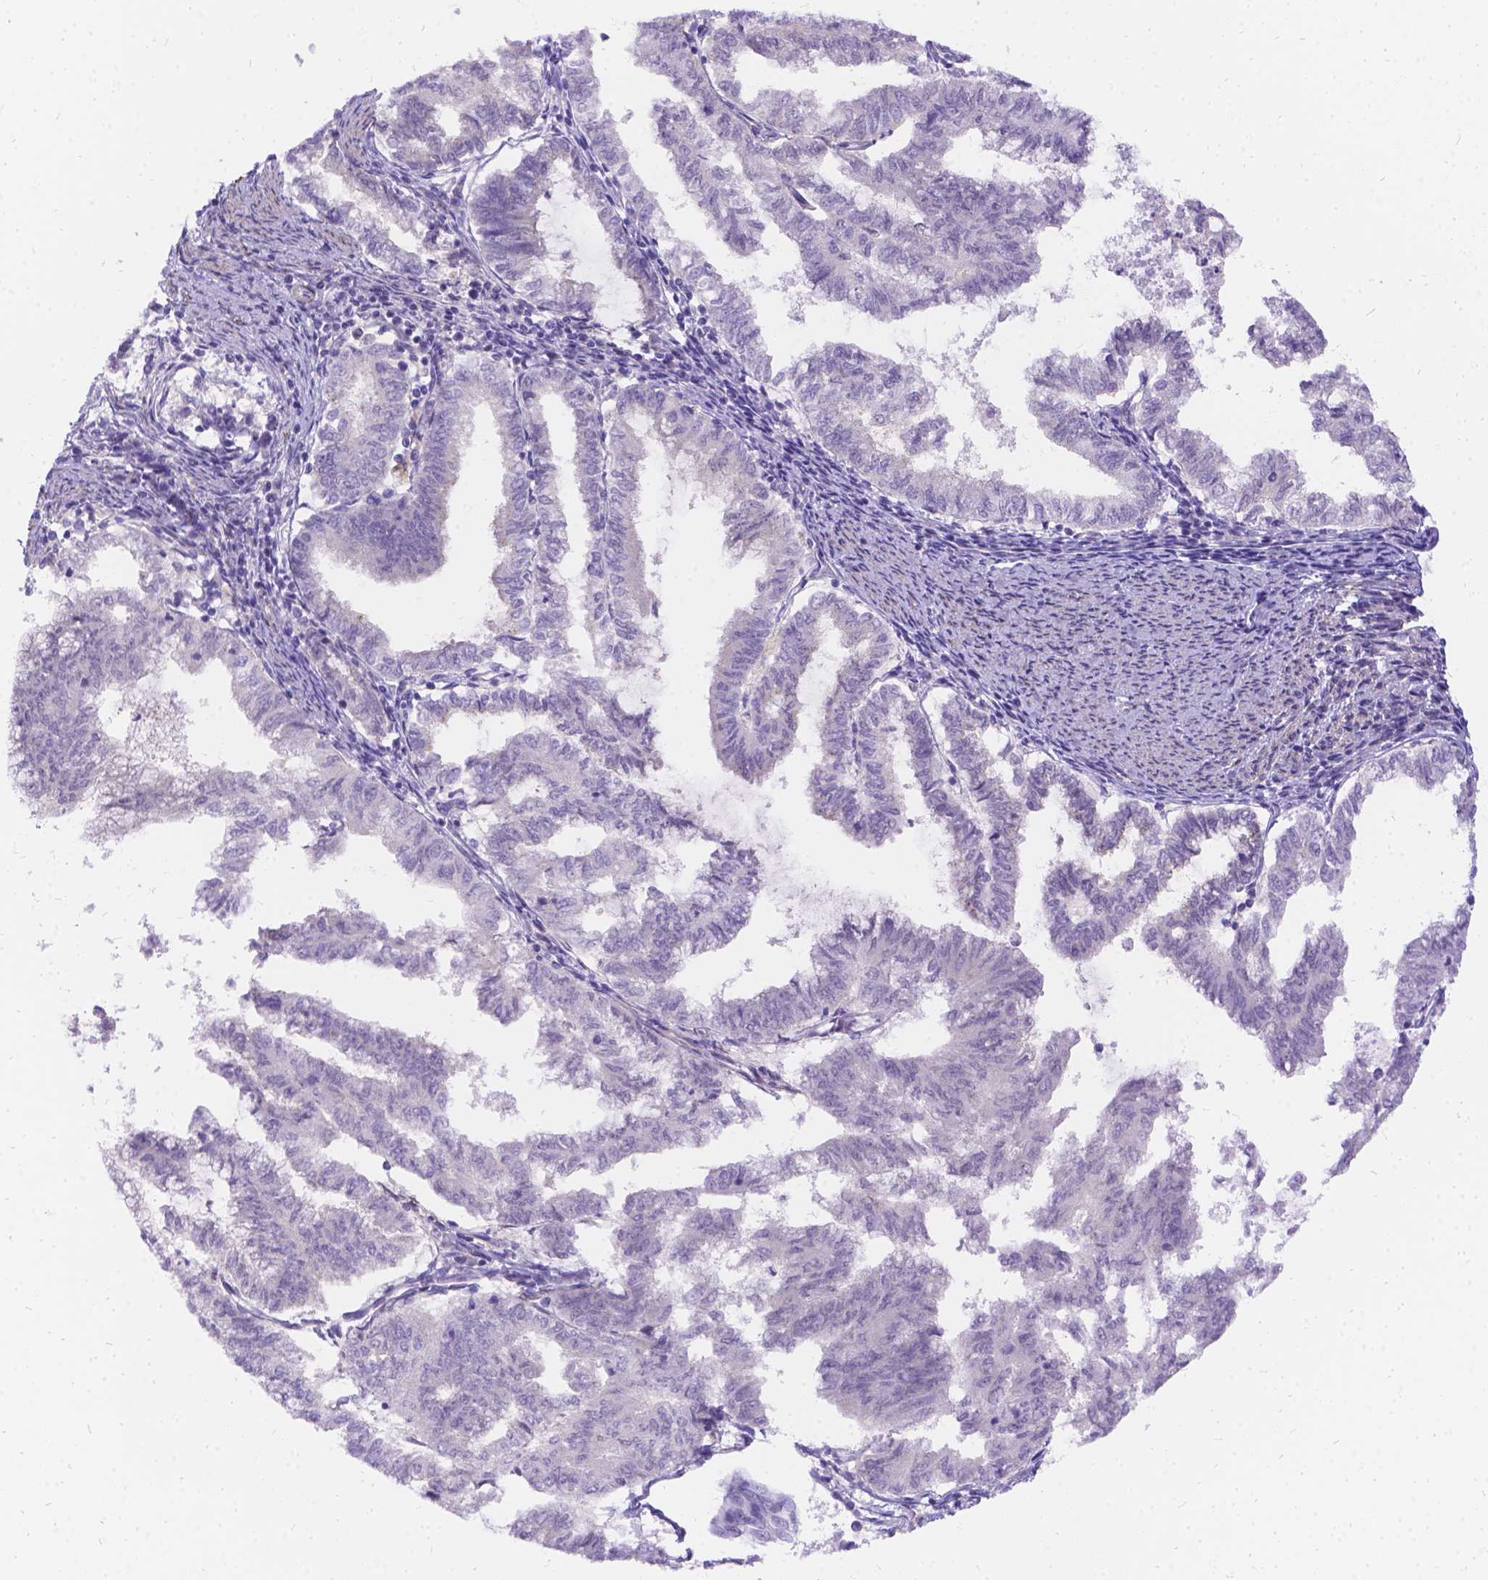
{"staining": {"intensity": "negative", "quantity": "none", "location": "none"}, "tissue": "endometrial cancer", "cell_type": "Tumor cells", "image_type": "cancer", "snomed": [{"axis": "morphology", "description": "Adenocarcinoma, NOS"}, {"axis": "topography", "description": "Endometrium"}], "caption": "This is a image of immunohistochemistry (IHC) staining of endometrial cancer (adenocarcinoma), which shows no staining in tumor cells.", "gene": "PALS1", "patient": {"sex": "female", "age": 79}}